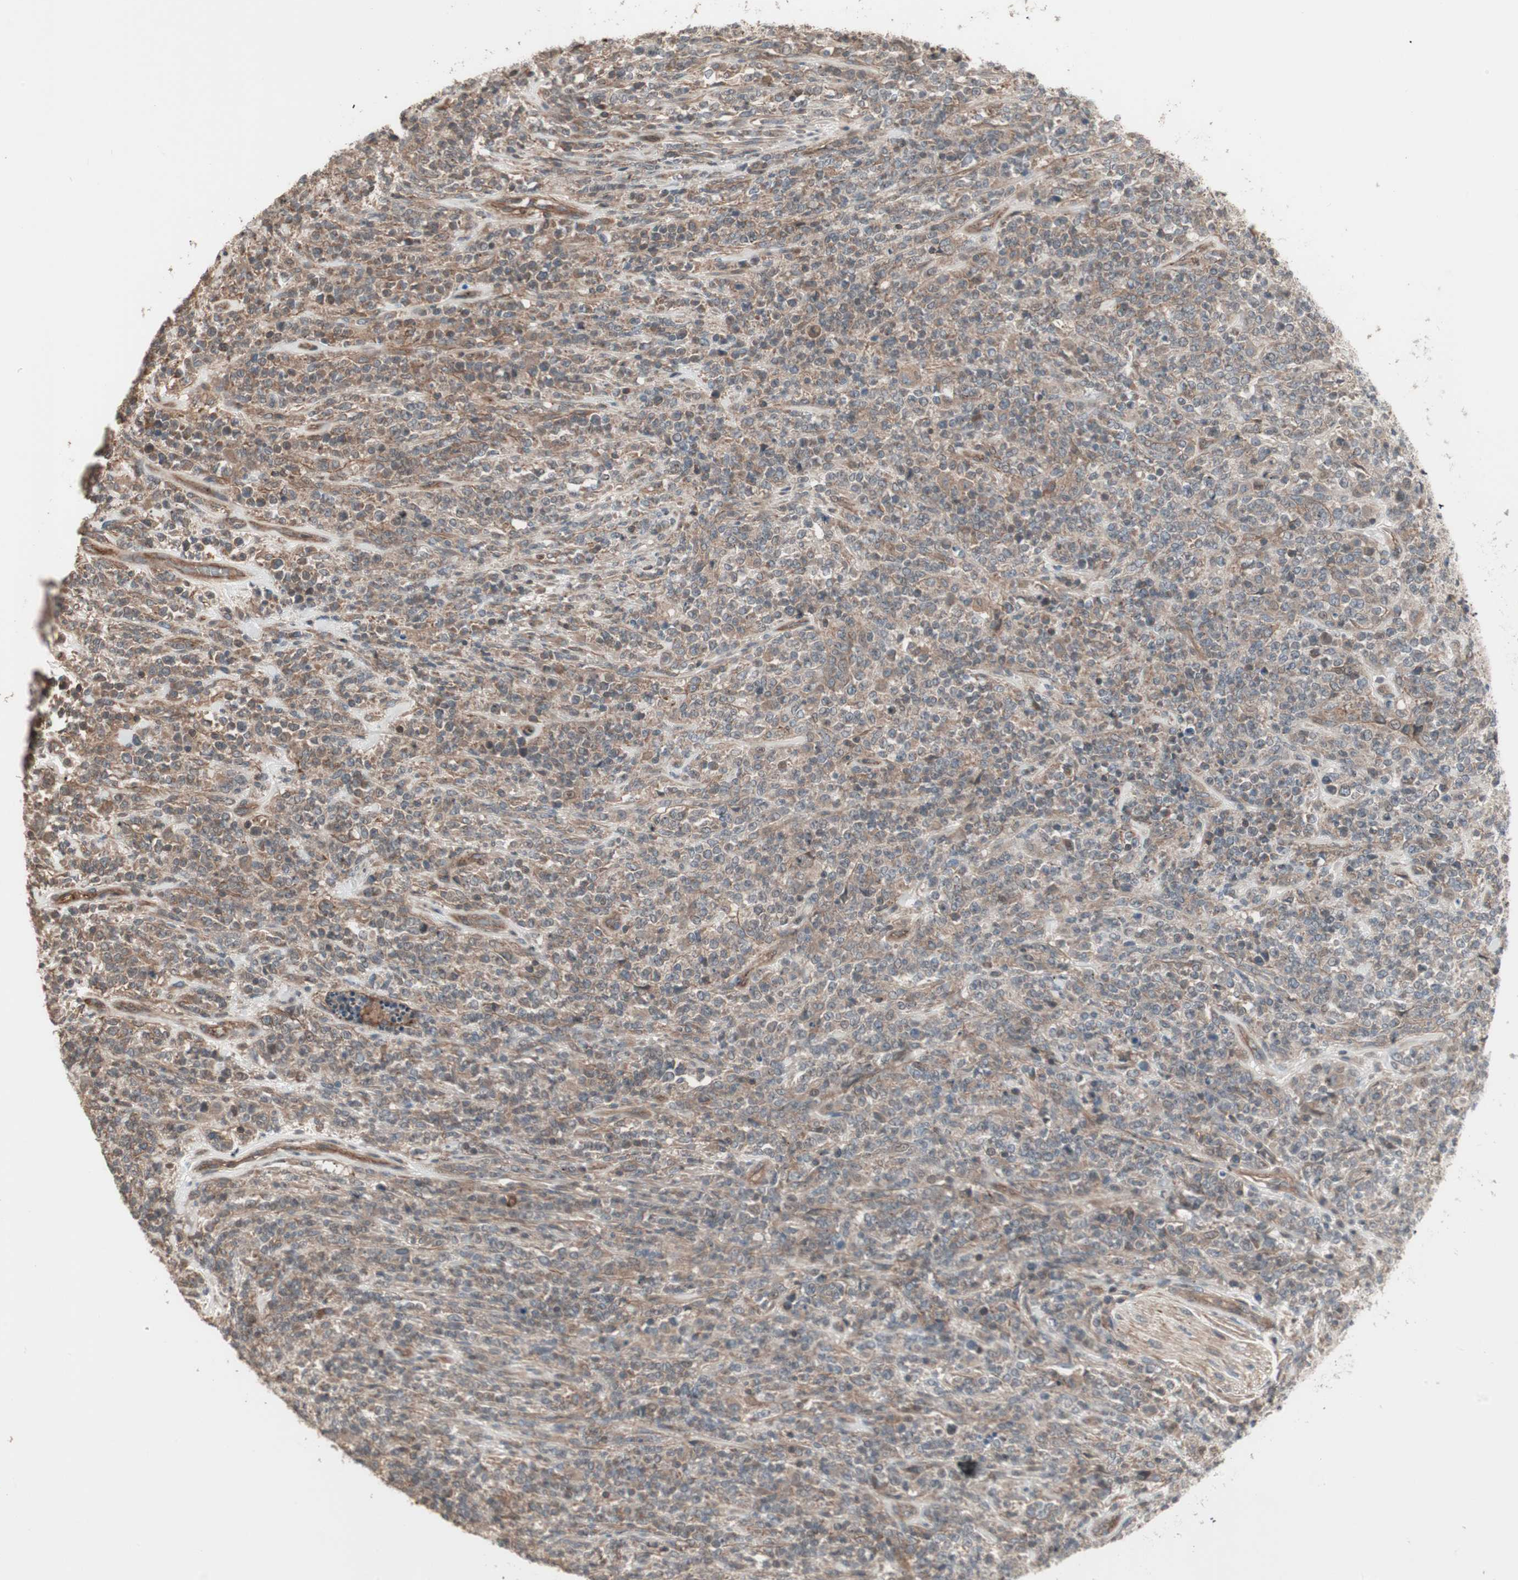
{"staining": {"intensity": "moderate", "quantity": ">75%", "location": "cytoplasmic/membranous"}, "tissue": "lymphoma", "cell_type": "Tumor cells", "image_type": "cancer", "snomed": [{"axis": "morphology", "description": "Malignant lymphoma, non-Hodgkin's type, High grade"}, {"axis": "topography", "description": "Soft tissue"}], "caption": "Human high-grade malignant lymphoma, non-Hodgkin's type stained for a protein (brown) displays moderate cytoplasmic/membranous positive expression in about >75% of tumor cells.", "gene": "TFPI", "patient": {"sex": "male", "age": 18}}